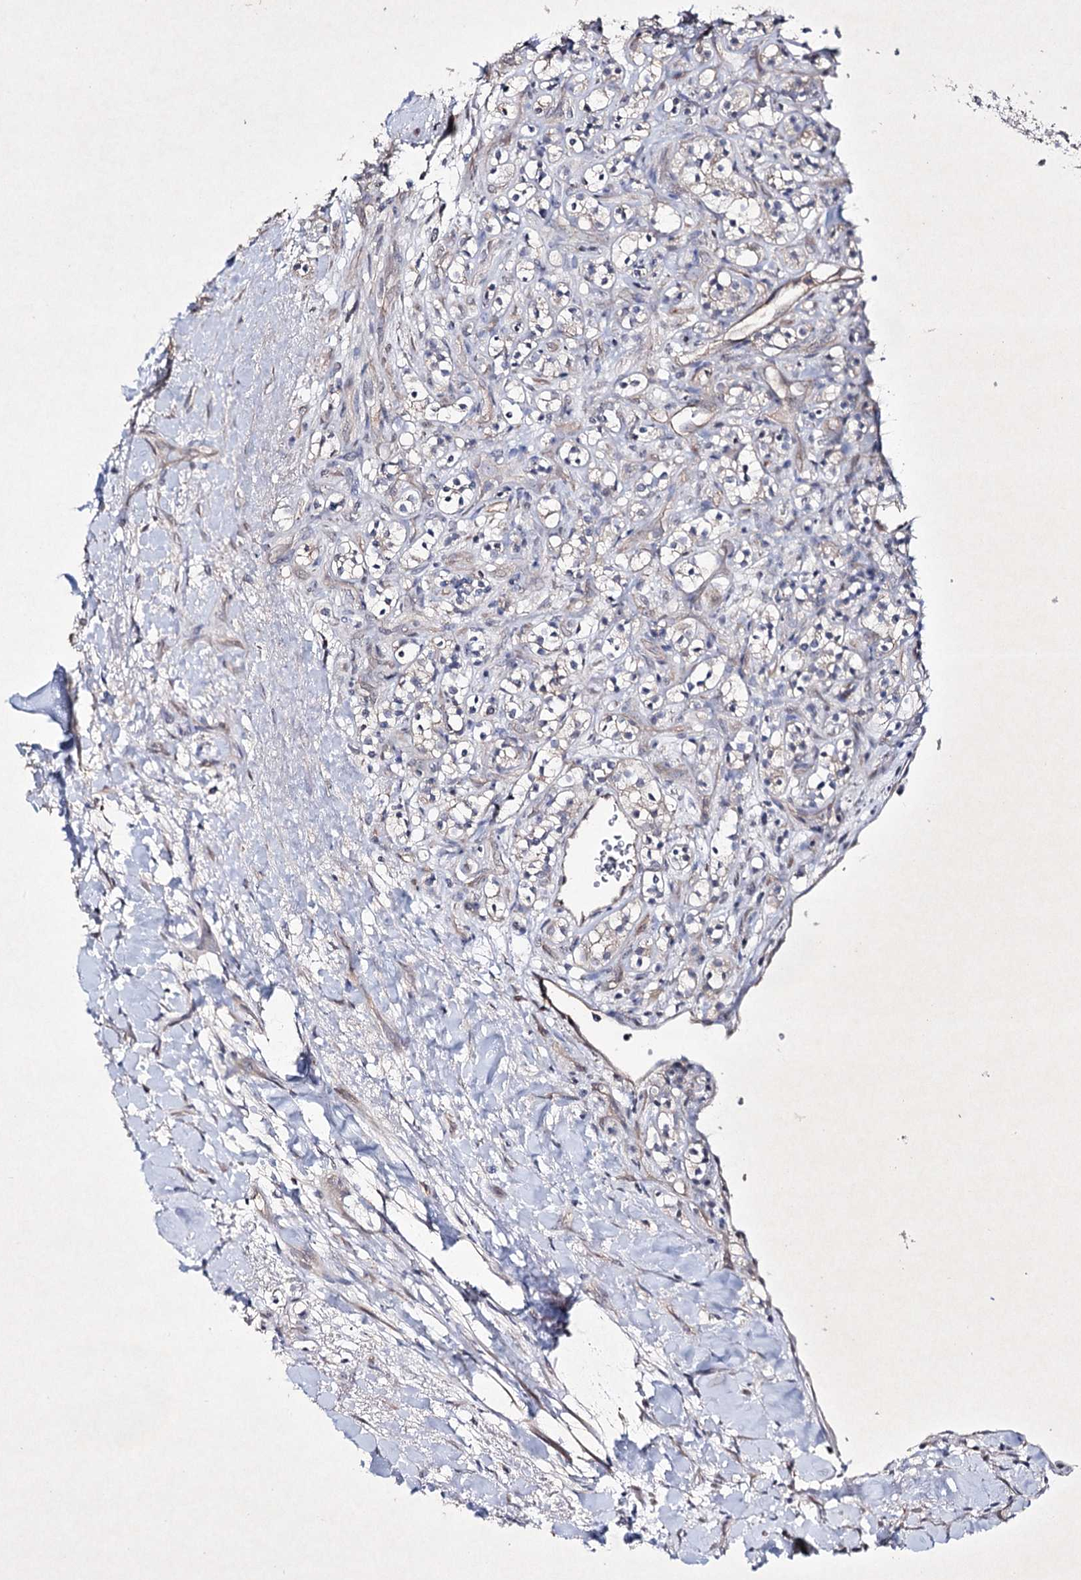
{"staining": {"intensity": "negative", "quantity": "none", "location": "none"}, "tissue": "renal cancer", "cell_type": "Tumor cells", "image_type": "cancer", "snomed": [{"axis": "morphology", "description": "Adenocarcinoma, NOS"}, {"axis": "topography", "description": "Kidney"}], "caption": "High power microscopy histopathology image of an immunohistochemistry (IHC) image of renal cancer (adenocarcinoma), revealing no significant expression in tumor cells.", "gene": "SEMA4G", "patient": {"sex": "male", "age": 77}}